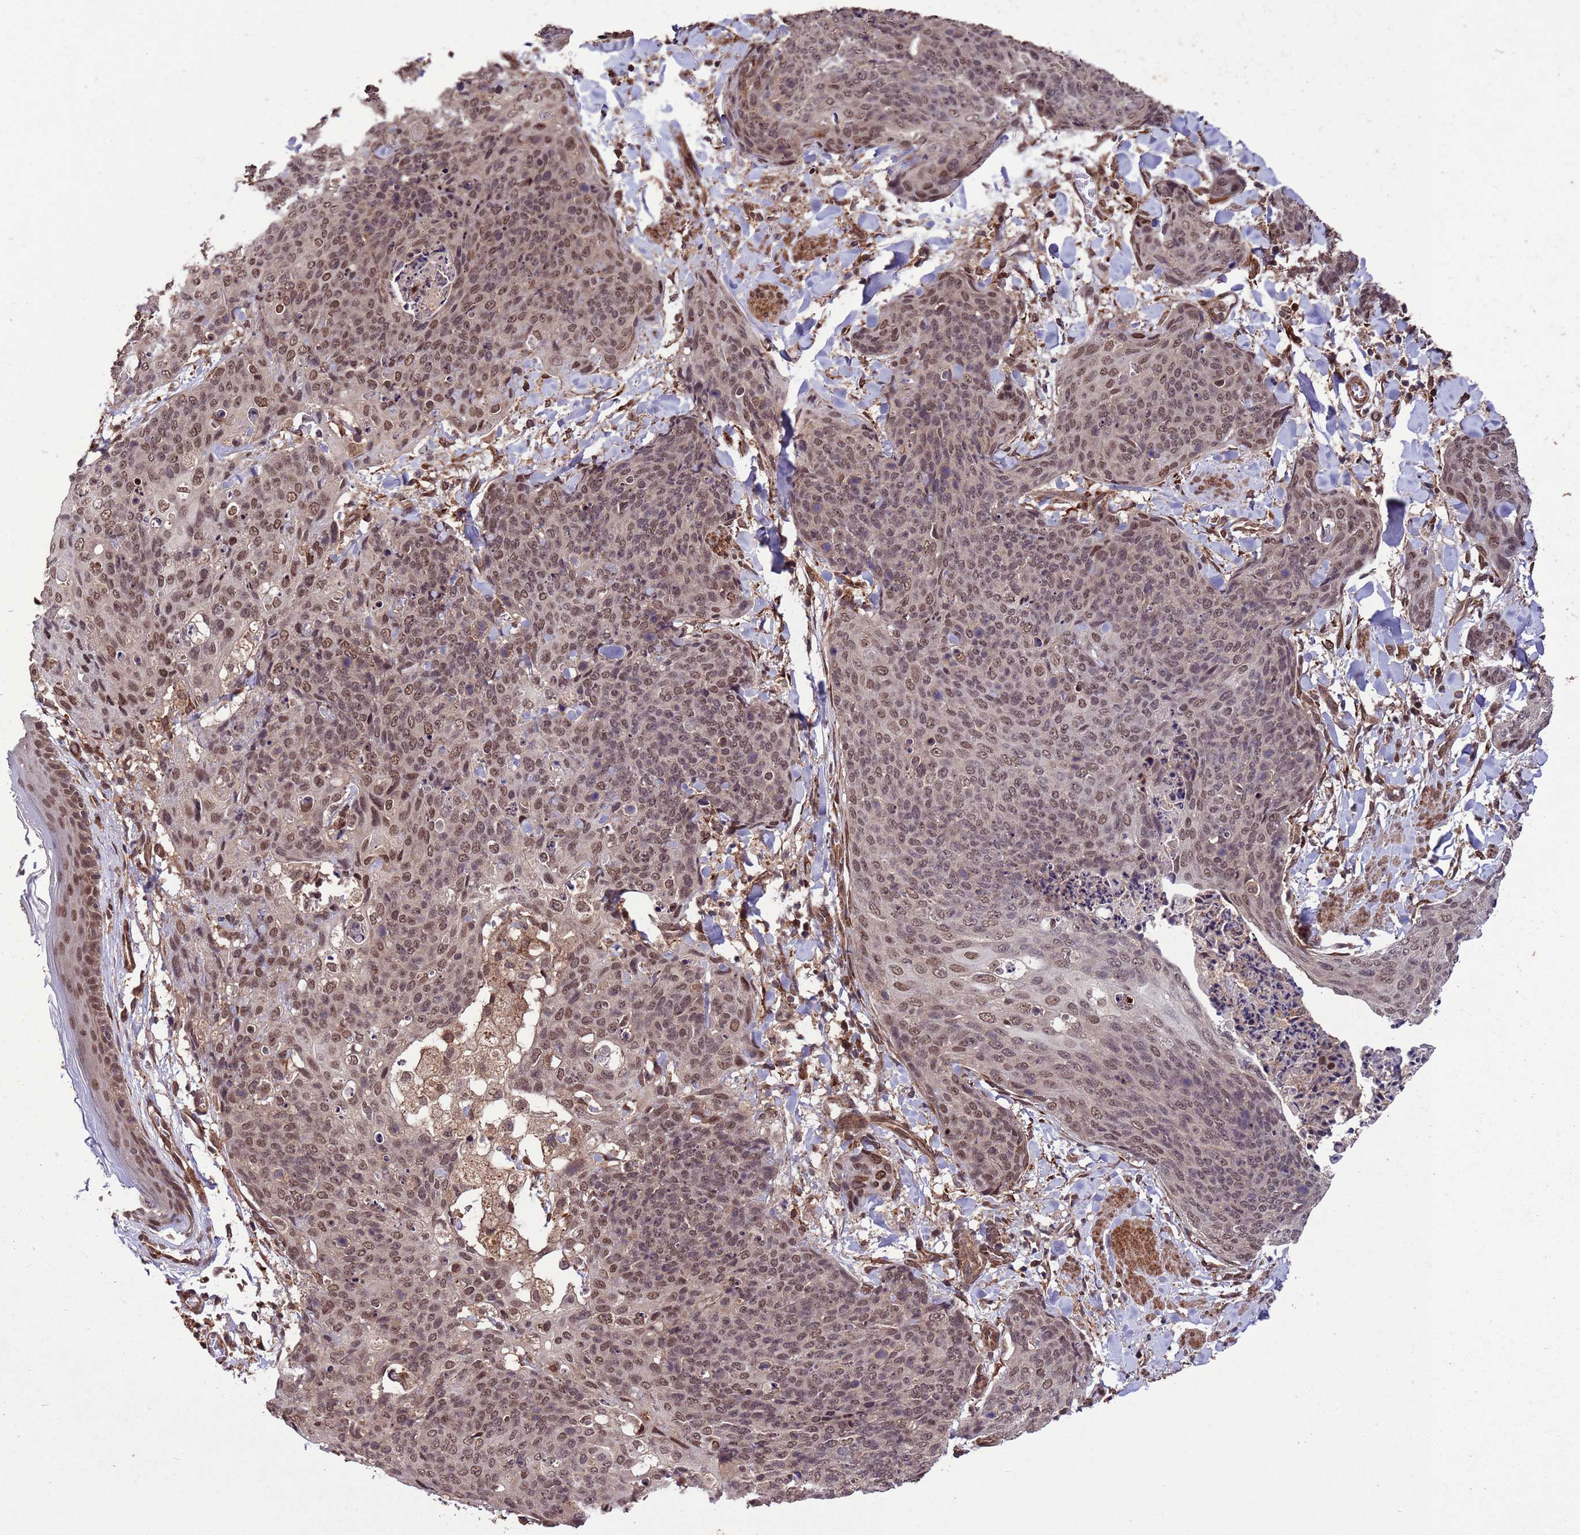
{"staining": {"intensity": "moderate", "quantity": ">75%", "location": "nuclear"}, "tissue": "skin cancer", "cell_type": "Tumor cells", "image_type": "cancer", "snomed": [{"axis": "morphology", "description": "Squamous cell carcinoma, NOS"}, {"axis": "topography", "description": "Skin"}, {"axis": "topography", "description": "Vulva"}], "caption": "A brown stain labels moderate nuclear staining of a protein in skin squamous cell carcinoma tumor cells.", "gene": "VSTM4", "patient": {"sex": "female", "age": 85}}